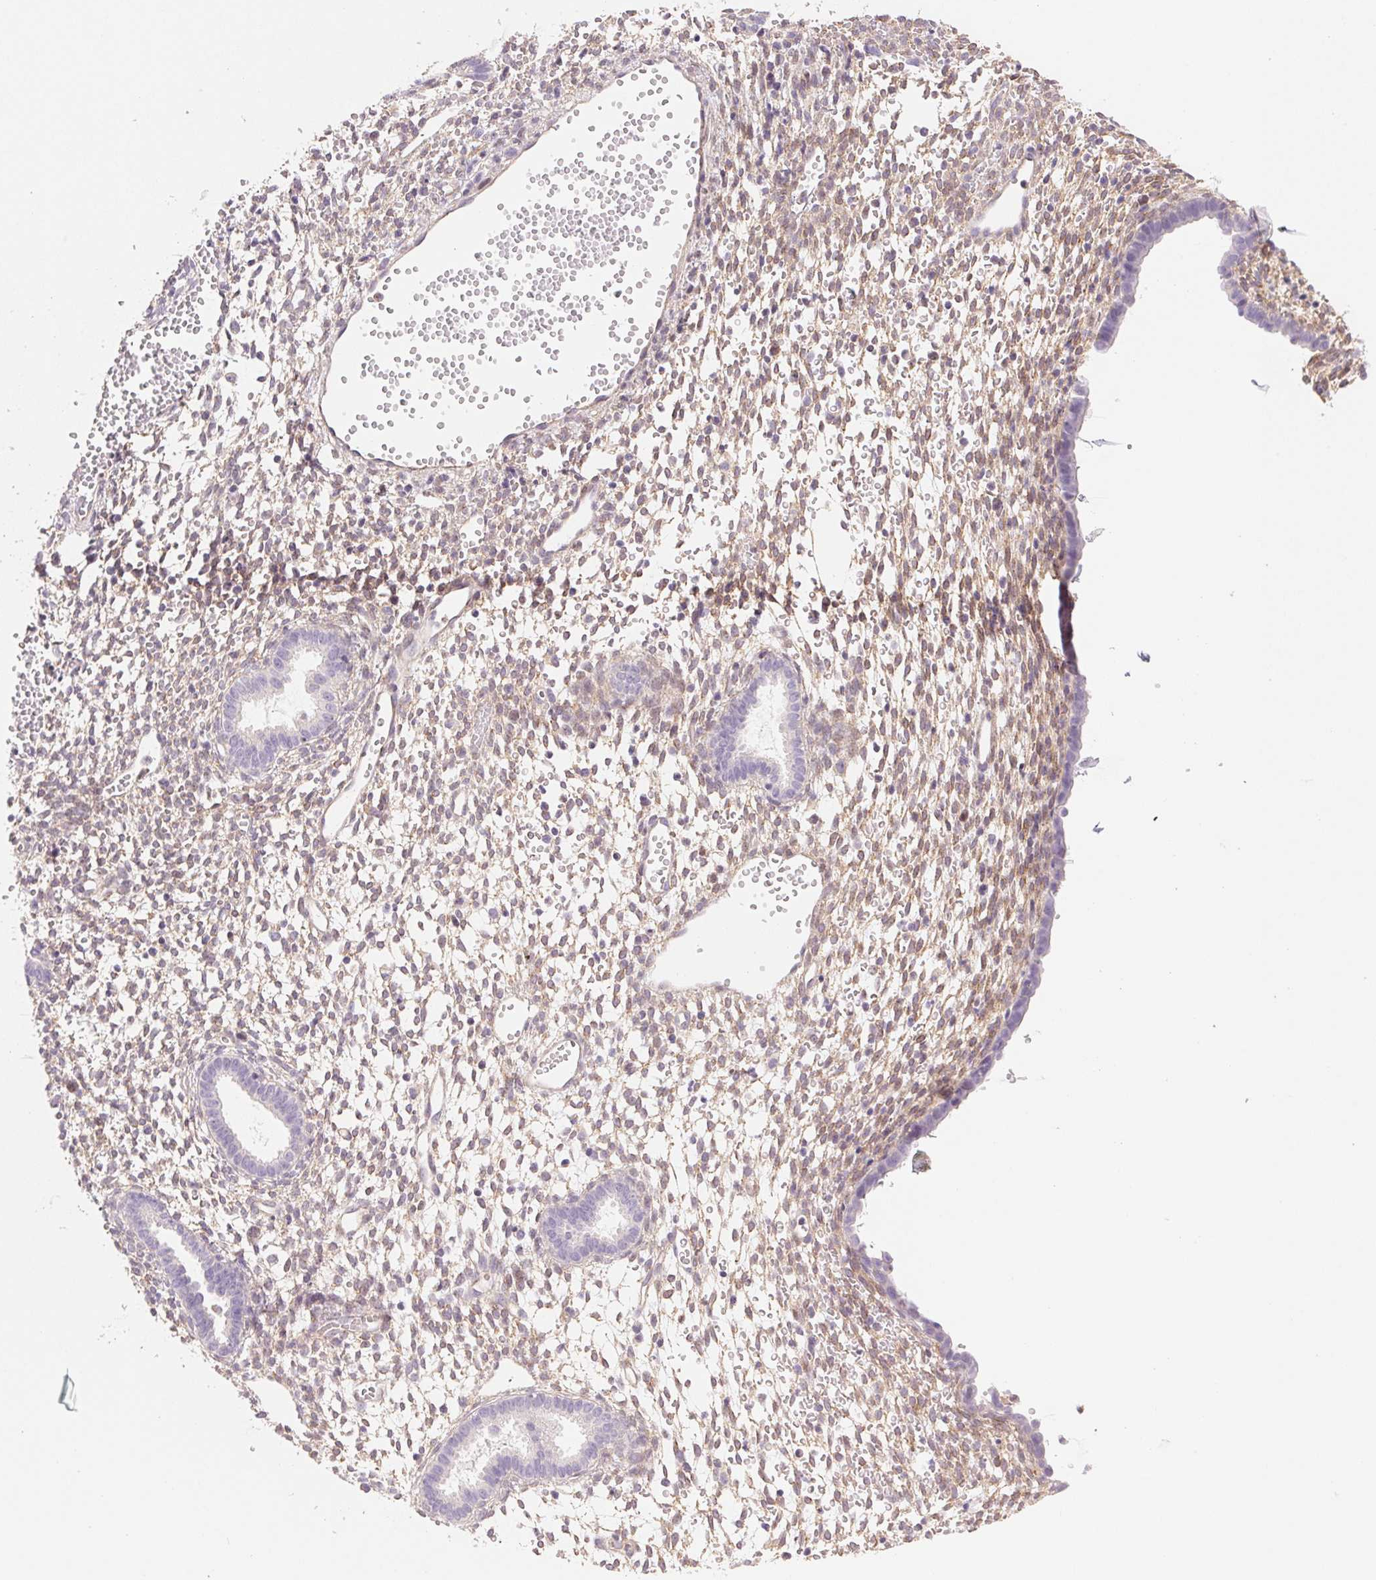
{"staining": {"intensity": "negative", "quantity": "none", "location": "none"}, "tissue": "endometrium", "cell_type": "Cells in endometrial stroma", "image_type": "normal", "snomed": [{"axis": "morphology", "description": "Normal tissue, NOS"}, {"axis": "topography", "description": "Endometrium"}], "caption": "Cells in endometrial stroma show no significant protein staining in unremarkable endometrium. (DAB (3,3'-diaminobenzidine) IHC with hematoxylin counter stain).", "gene": "SMTN", "patient": {"sex": "female", "age": 36}}